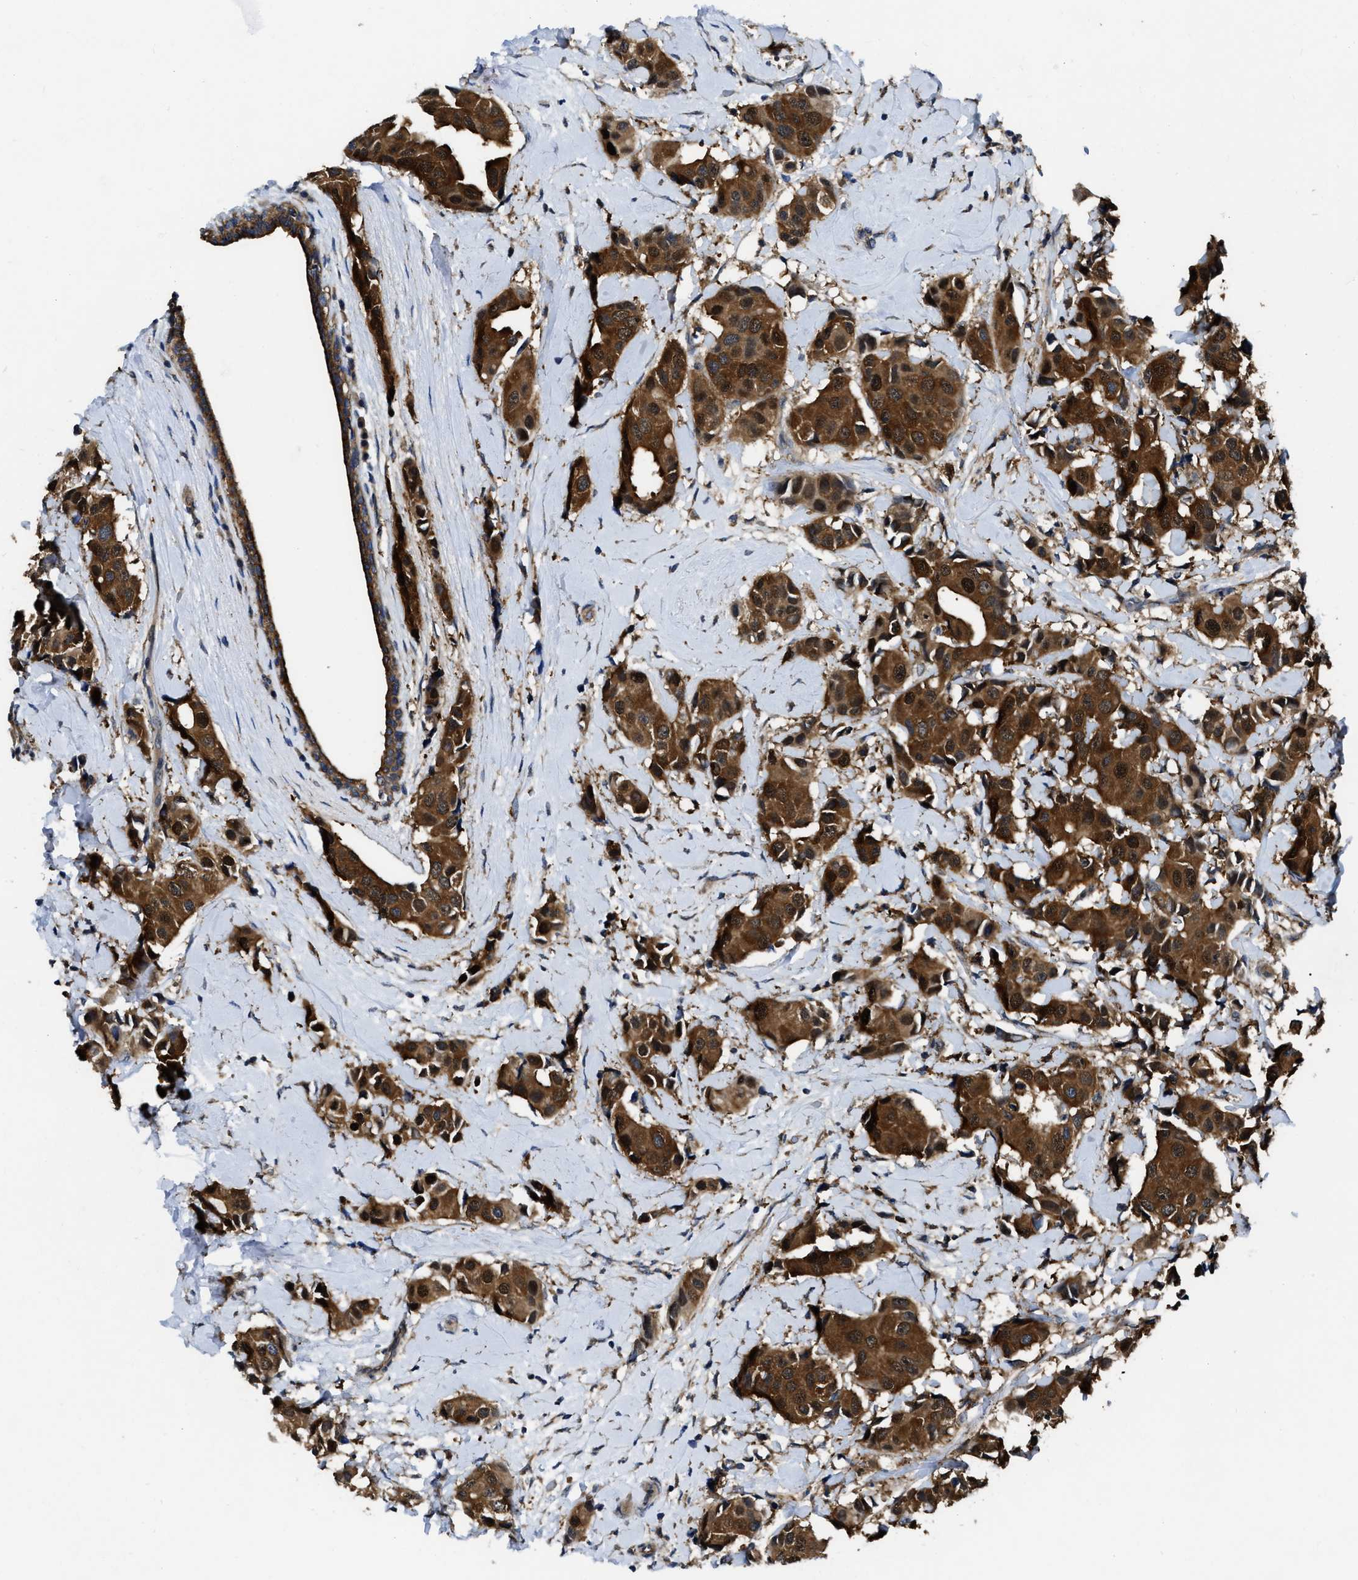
{"staining": {"intensity": "strong", "quantity": ">75%", "location": "cytoplasmic/membranous"}, "tissue": "breast cancer", "cell_type": "Tumor cells", "image_type": "cancer", "snomed": [{"axis": "morphology", "description": "Normal tissue, NOS"}, {"axis": "morphology", "description": "Duct carcinoma"}, {"axis": "topography", "description": "Breast"}], "caption": "Breast cancer (invasive ductal carcinoma) tissue shows strong cytoplasmic/membranous positivity in approximately >75% of tumor cells Using DAB (3,3'-diaminobenzidine) (brown) and hematoxylin (blue) stains, captured at high magnification using brightfield microscopy.", "gene": "GET4", "patient": {"sex": "female", "age": 39}}